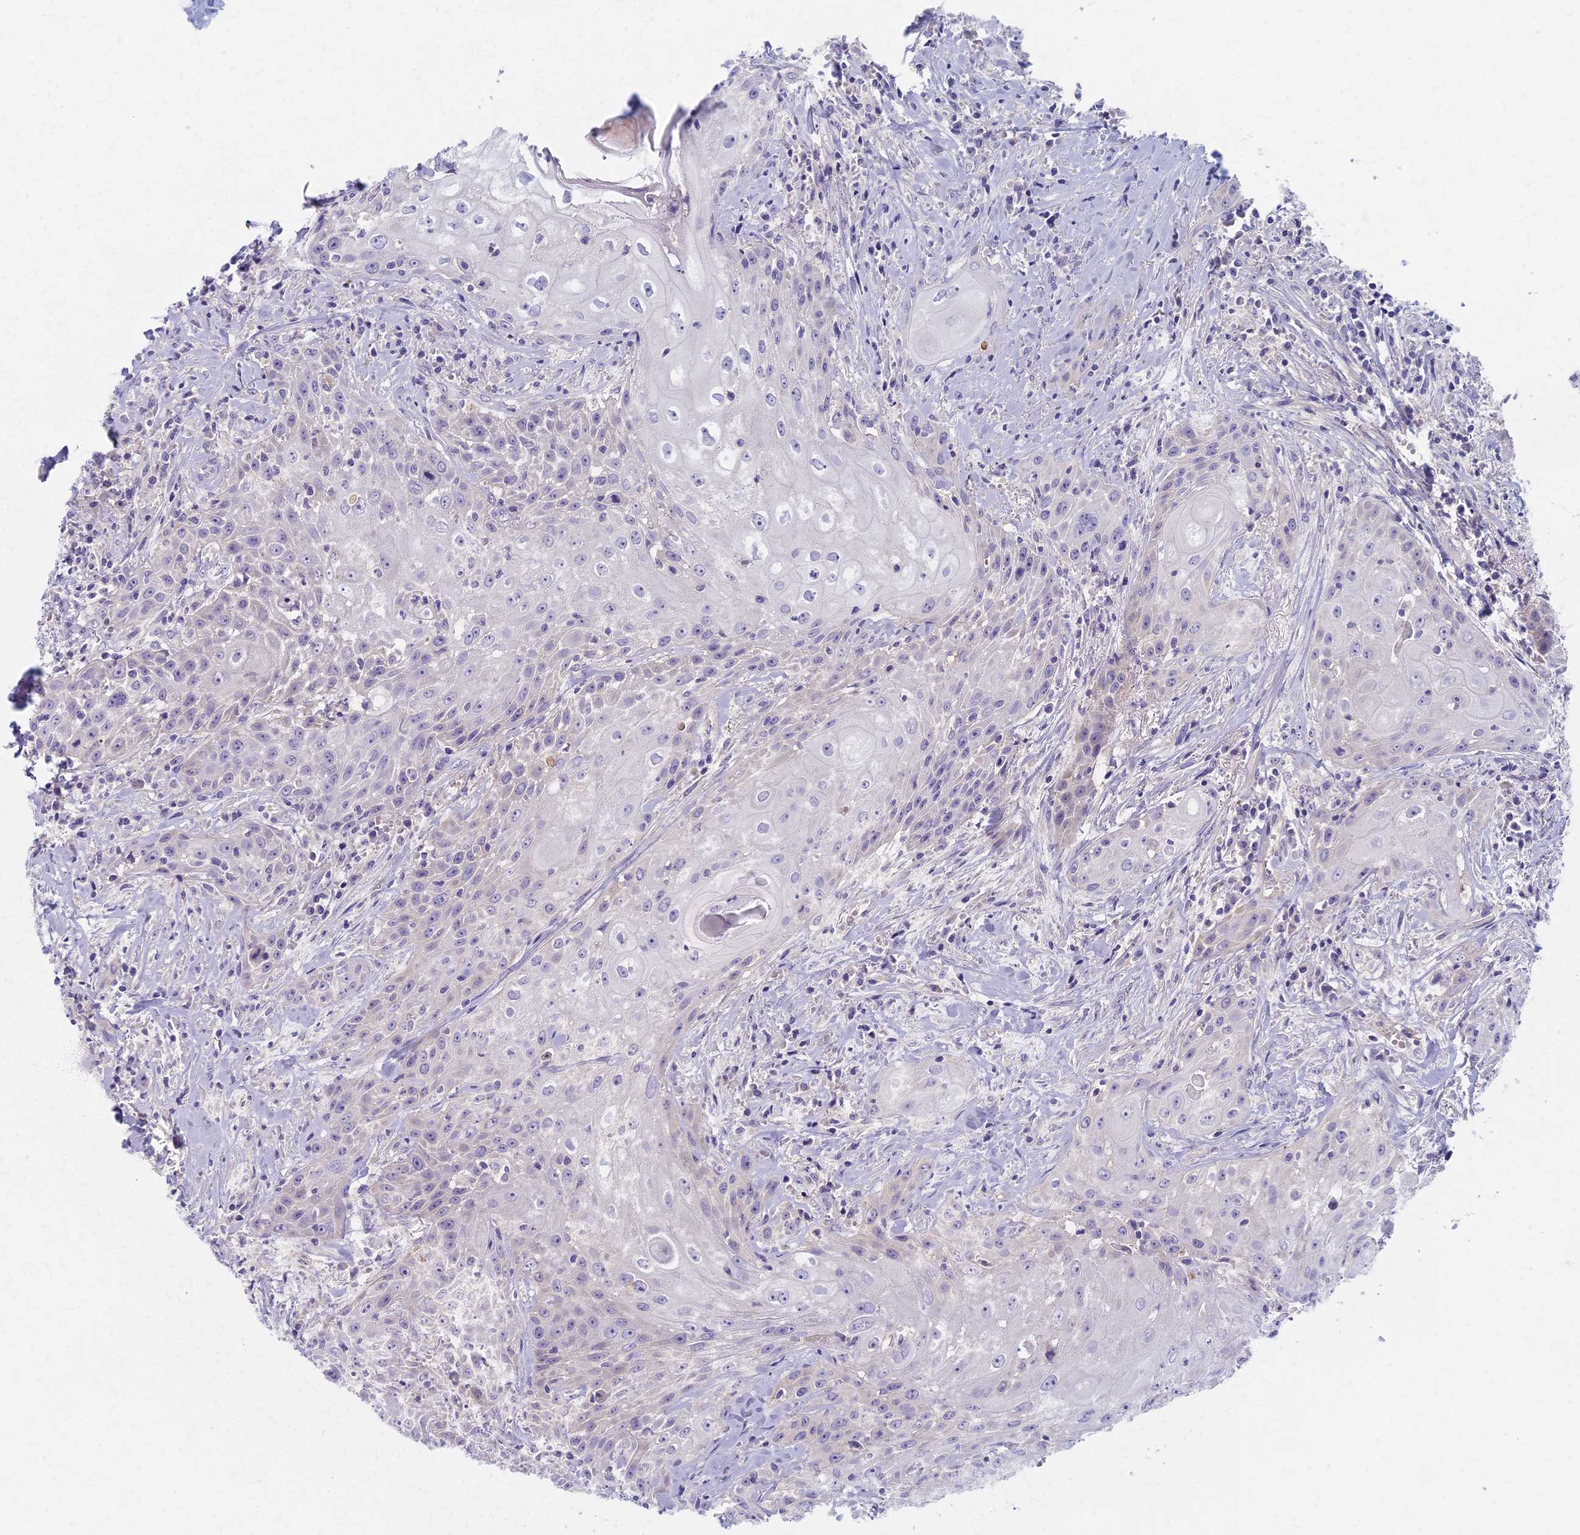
{"staining": {"intensity": "negative", "quantity": "none", "location": "none"}, "tissue": "head and neck cancer", "cell_type": "Tumor cells", "image_type": "cancer", "snomed": [{"axis": "morphology", "description": "Squamous cell carcinoma, NOS"}, {"axis": "topography", "description": "Oral tissue"}, {"axis": "topography", "description": "Head-Neck"}], "caption": "Photomicrograph shows no significant protein staining in tumor cells of squamous cell carcinoma (head and neck). Brightfield microscopy of IHC stained with DAB (3,3'-diaminobenzidine) (brown) and hematoxylin (blue), captured at high magnification.", "gene": "AP4E1", "patient": {"sex": "female", "age": 82}}